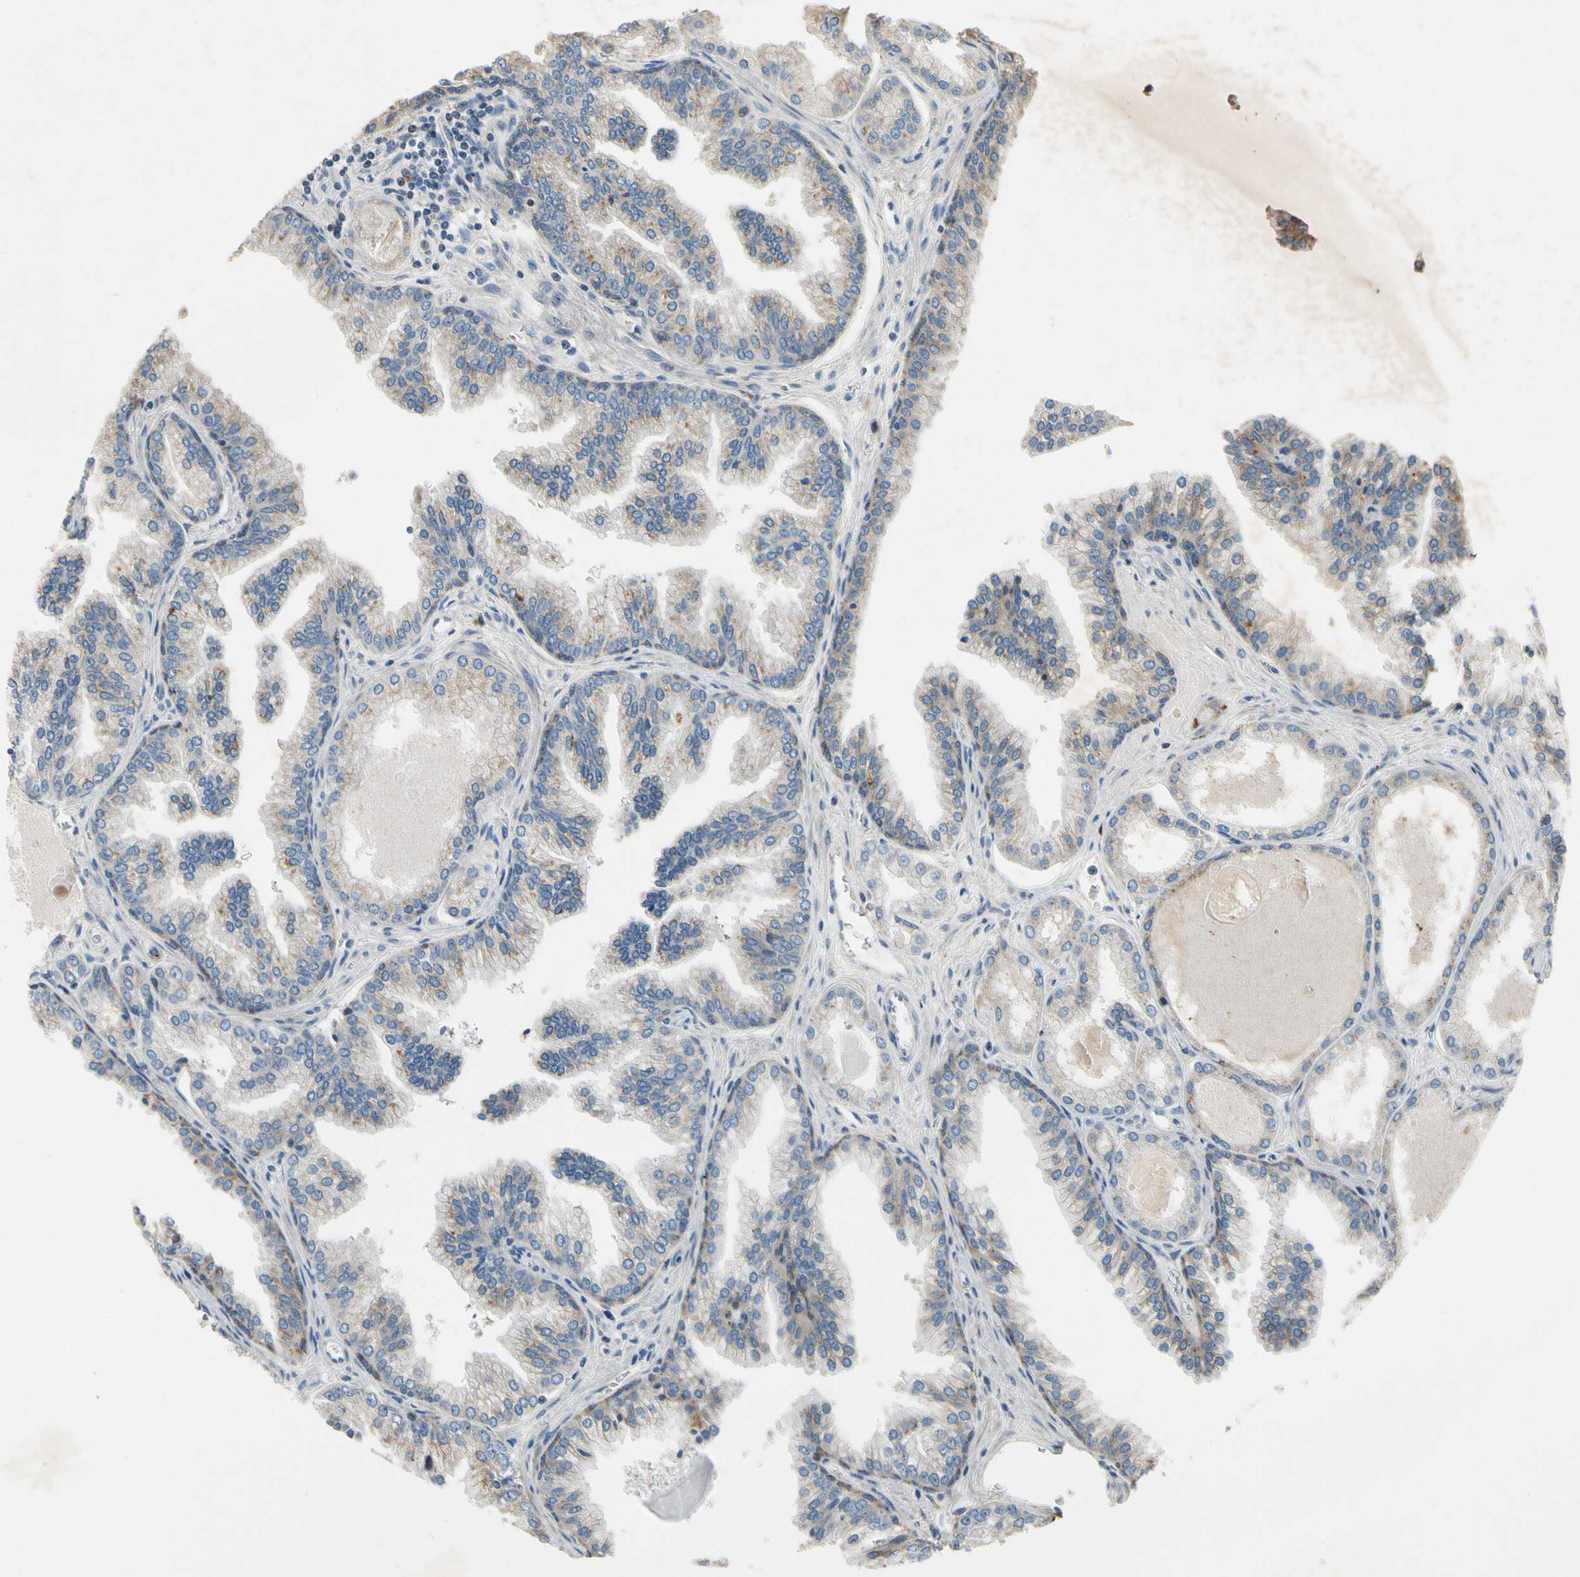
{"staining": {"intensity": "moderate", "quantity": ">75%", "location": "cytoplasmic/membranous"}, "tissue": "prostate cancer", "cell_type": "Tumor cells", "image_type": "cancer", "snomed": [{"axis": "morphology", "description": "Adenocarcinoma, Low grade"}, {"axis": "topography", "description": "Prostate"}], "caption": "Protein analysis of prostate cancer (low-grade adenocarcinoma) tissue displays moderate cytoplasmic/membranous staining in approximately >75% of tumor cells. (DAB (3,3'-diaminobenzidine) IHC, brown staining for protein, blue staining for nuclei).", "gene": "MST1R", "patient": {"sex": "male", "age": 59}}